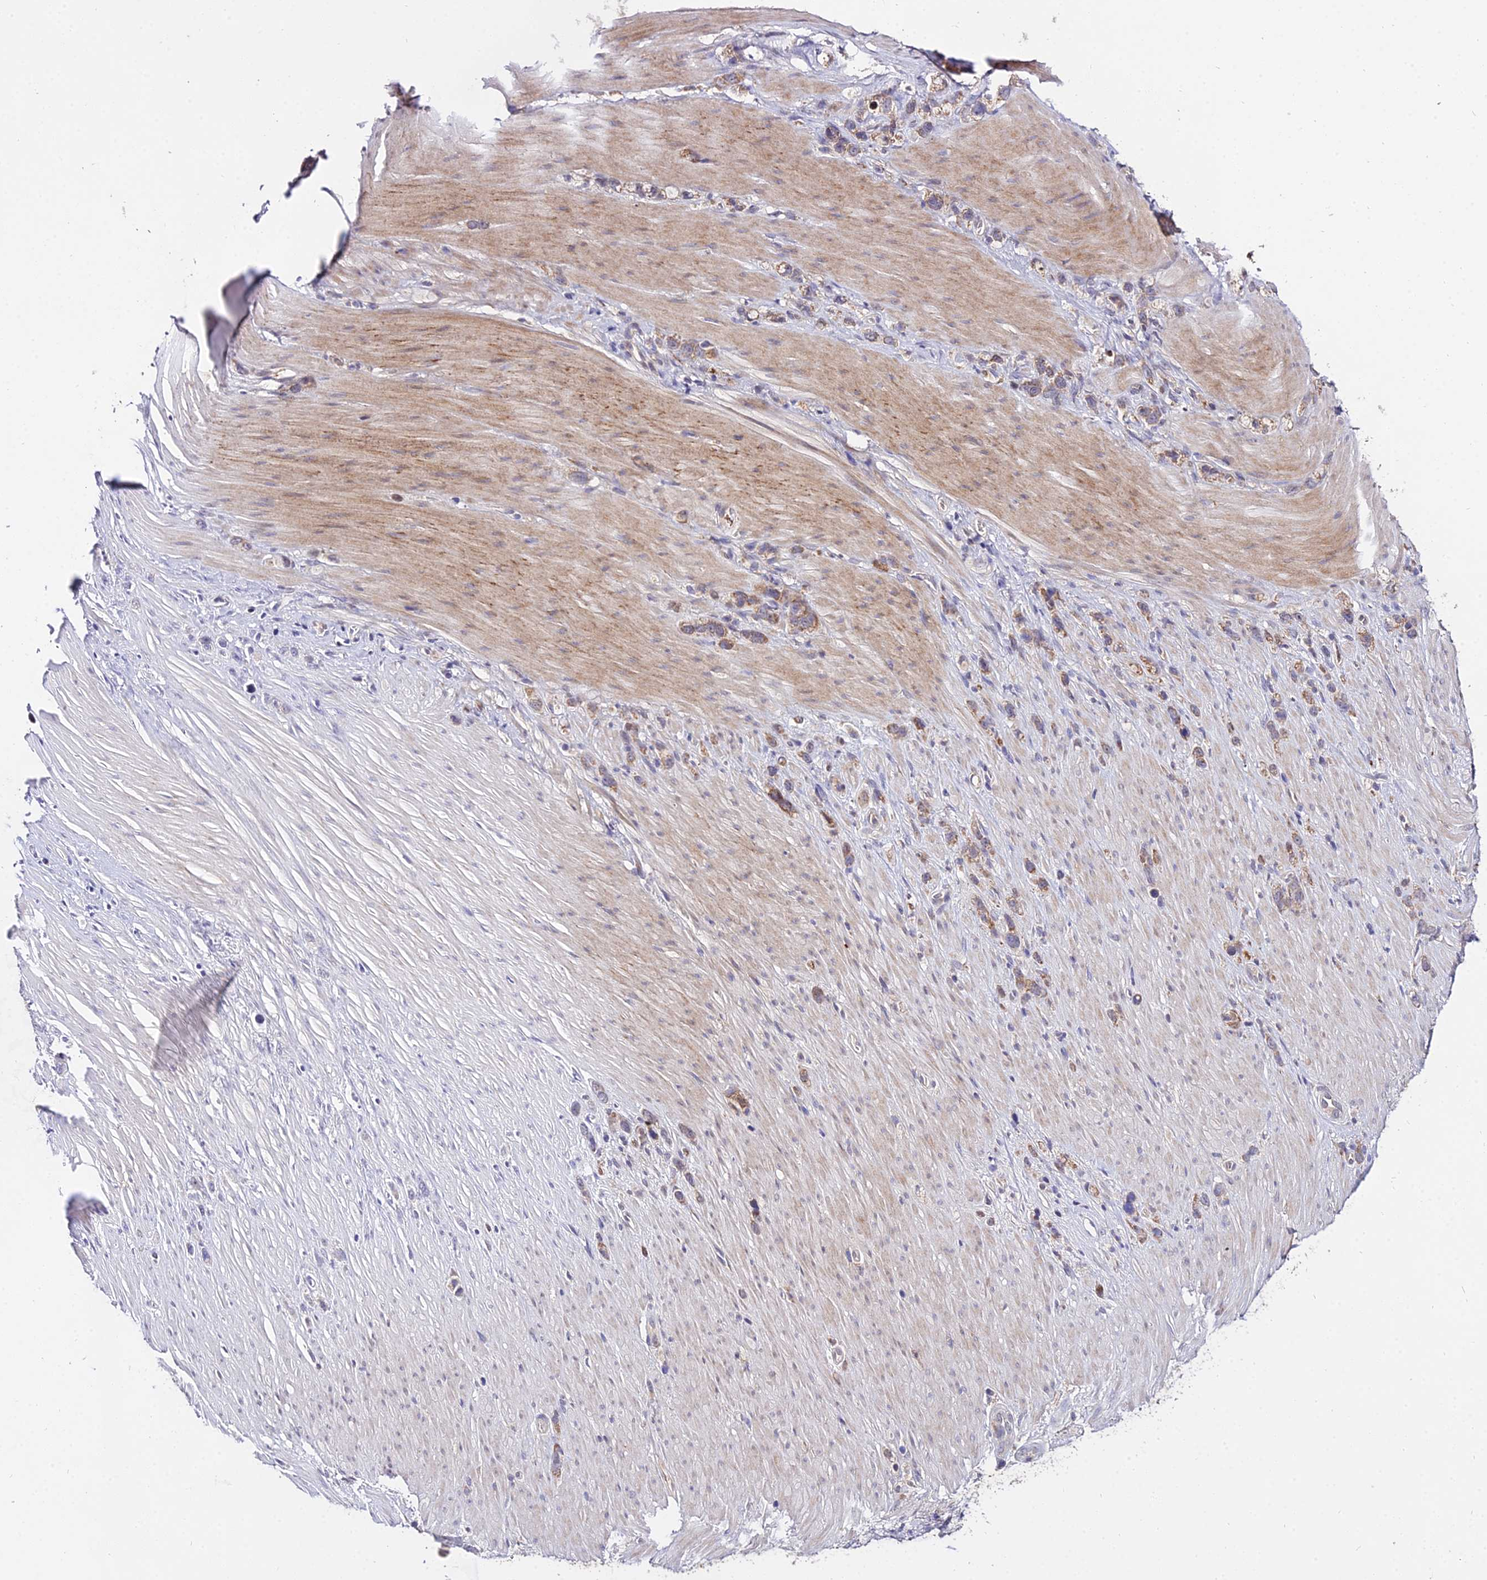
{"staining": {"intensity": "weak", "quantity": ">75%", "location": "cytoplasmic/membranous"}, "tissue": "stomach cancer", "cell_type": "Tumor cells", "image_type": "cancer", "snomed": [{"axis": "morphology", "description": "Adenocarcinoma, NOS"}, {"axis": "topography", "description": "Stomach"}], "caption": "Immunohistochemistry (IHC) micrograph of human stomach cancer stained for a protein (brown), which exhibits low levels of weak cytoplasmic/membranous expression in approximately >75% of tumor cells.", "gene": "WDR5B", "patient": {"sex": "female", "age": 65}}